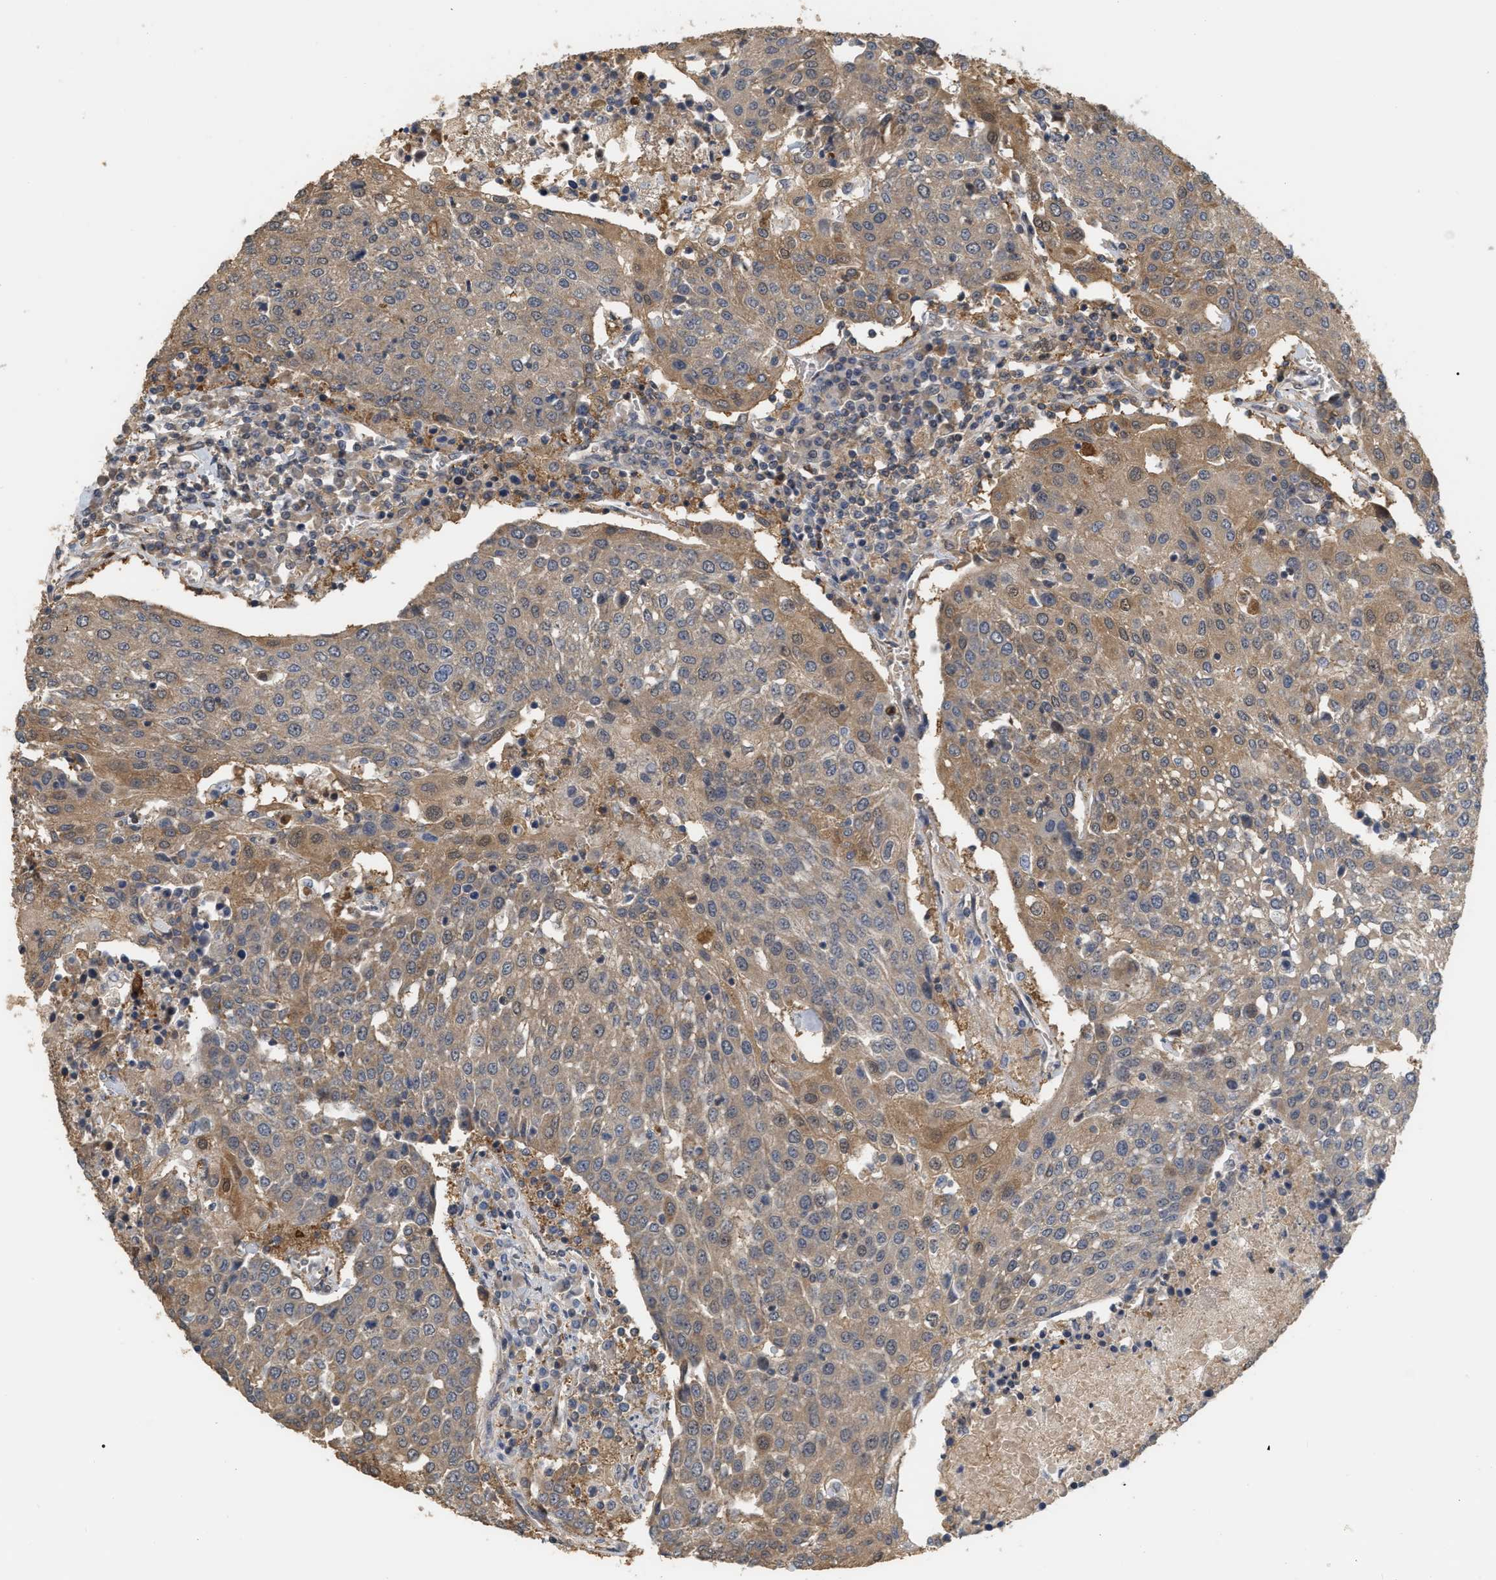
{"staining": {"intensity": "moderate", "quantity": ">75%", "location": "cytoplasmic/membranous"}, "tissue": "urothelial cancer", "cell_type": "Tumor cells", "image_type": "cancer", "snomed": [{"axis": "morphology", "description": "Urothelial carcinoma, High grade"}, {"axis": "topography", "description": "Urinary bladder"}], "caption": "Immunohistochemistry of human urothelial carcinoma (high-grade) reveals medium levels of moderate cytoplasmic/membranous positivity in about >75% of tumor cells.", "gene": "MTPN", "patient": {"sex": "female", "age": 85}}